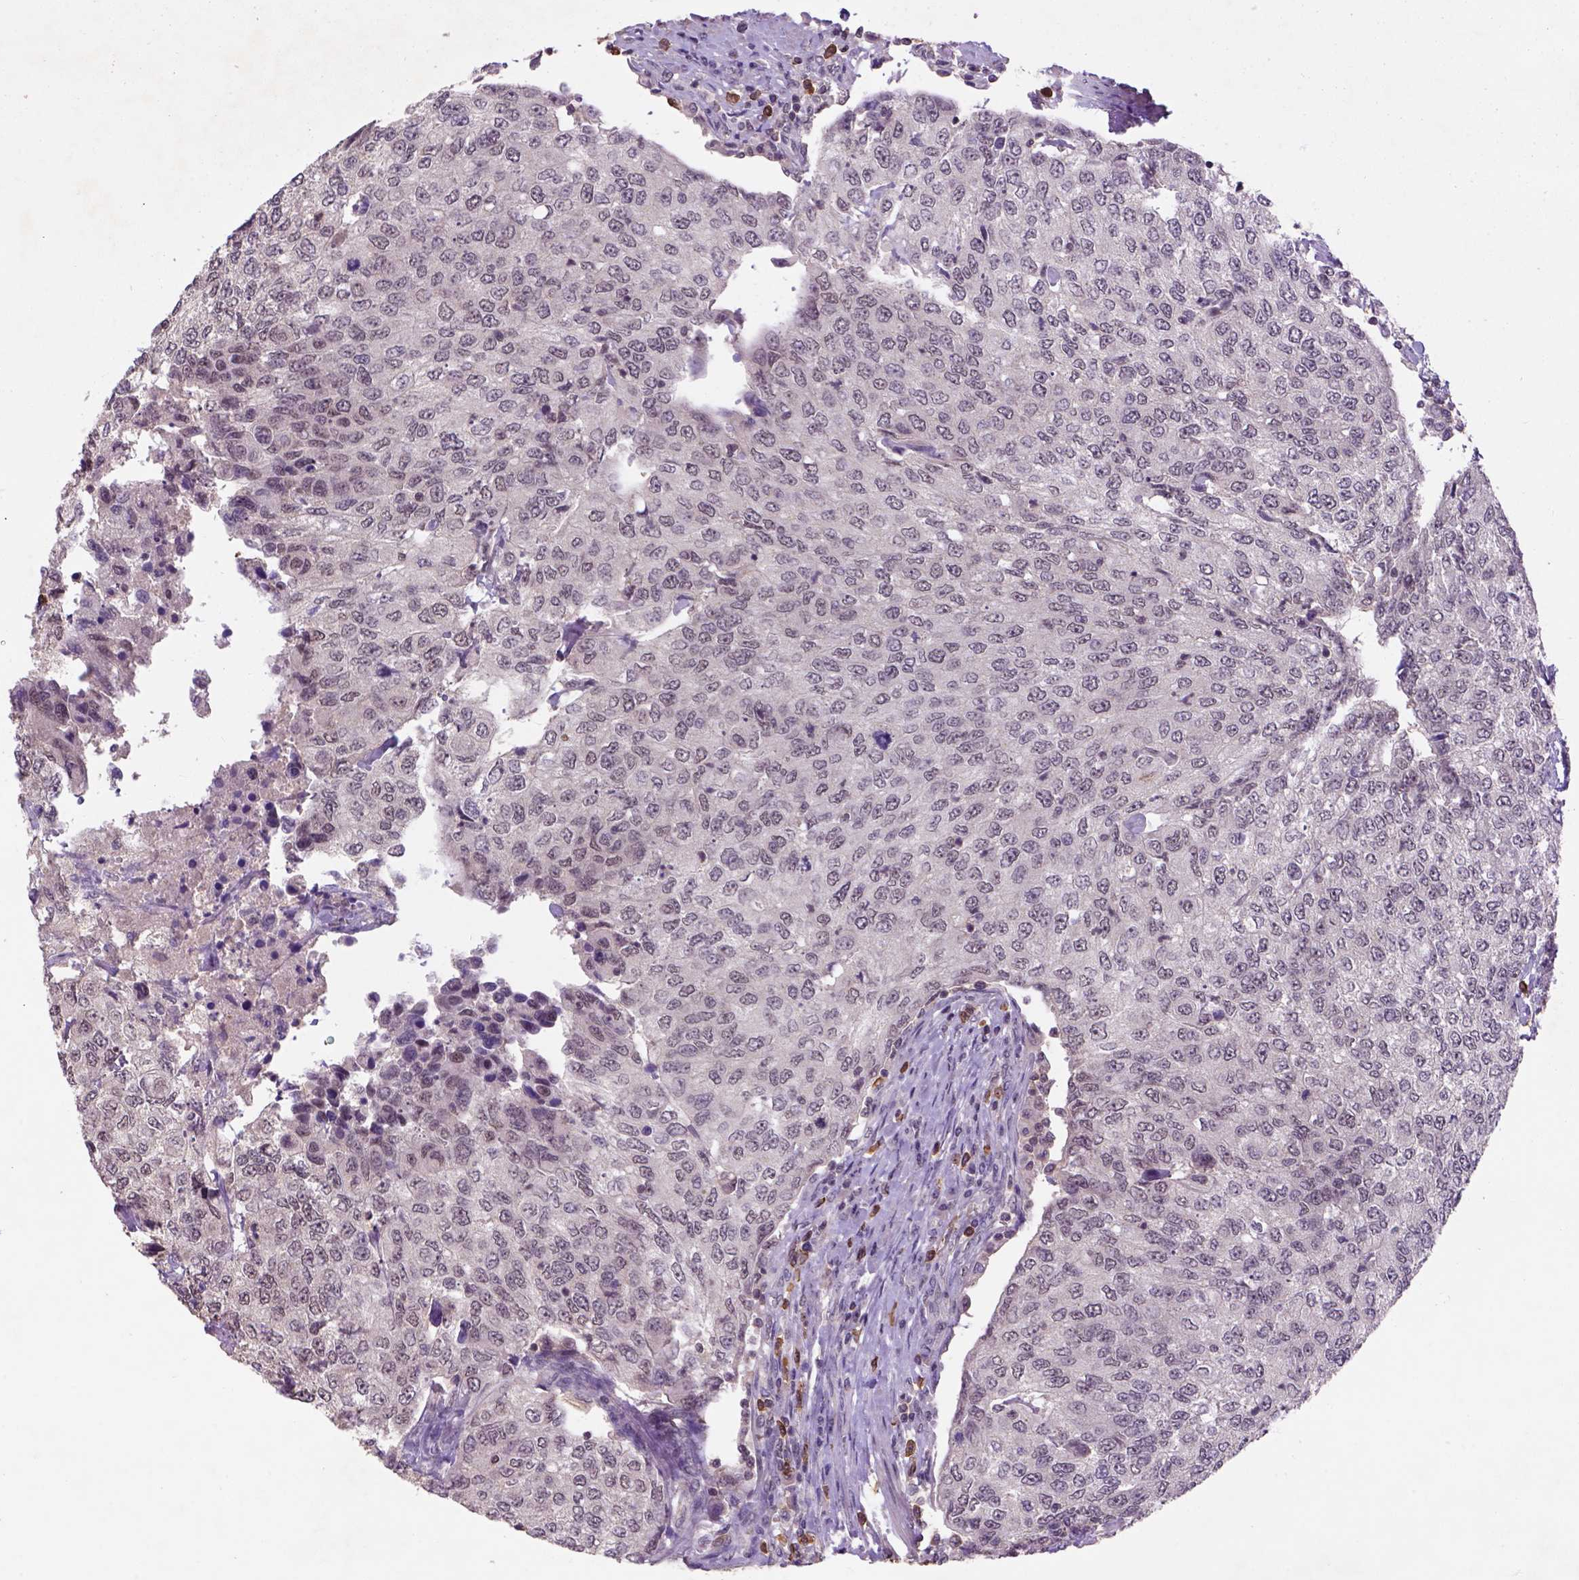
{"staining": {"intensity": "weak", "quantity": "25%-75%", "location": "nuclear"}, "tissue": "urothelial cancer", "cell_type": "Tumor cells", "image_type": "cancer", "snomed": [{"axis": "morphology", "description": "Urothelial carcinoma, High grade"}, {"axis": "topography", "description": "Urinary bladder"}], "caption": "Tumor cells show low levels of weak nuclear staining in approximately 25%-75% of cells in human urothelial carcinoma (high-grade).", "gene": "SCML4", "patient": {"sex": "female", "age": 78}}